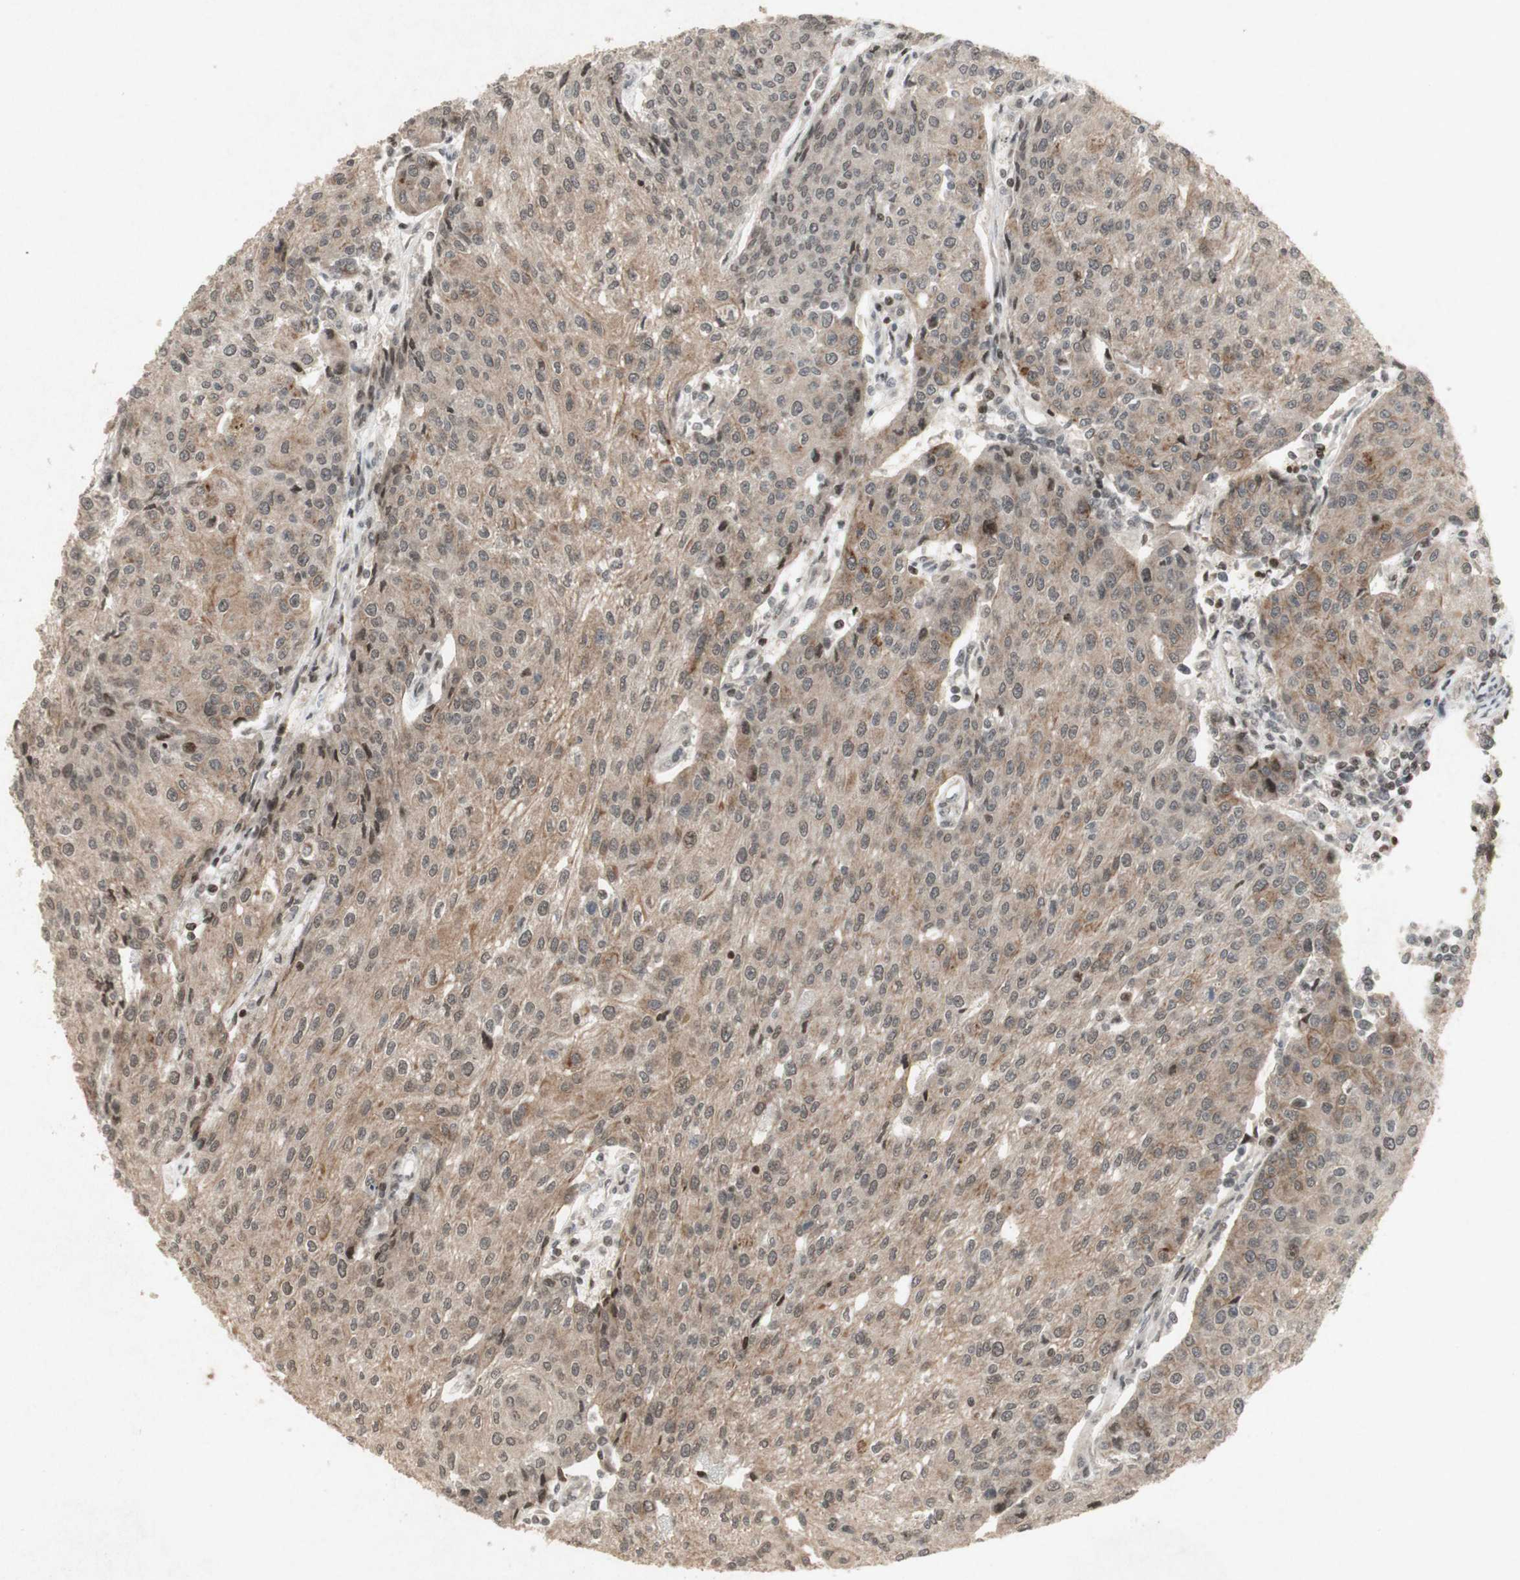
{"staining": {"intensity": "weak", "quantity": ">75%", "location": "cytoplasmic/membranous"}, "tissue": "urothelial cancer", "cell_type": "Tumor cells", "image_type": "cancer", "snomed": [{"axis": "morphology", "description": "Urothelial carcinoma, High grade"}, {"axis": "topography", "description": "Urinary bladder"}], "caption": "The immunohistochemical stain highlights weak cytoplasmic/membranous expression in tumor cells of urothelial cancer tissue. The protein is stained brown, and the nuclei are stained in blue (DAB IHC with brightfield microscopy, high magnification).", "gene": "PLXNA1", "patient": {"sex": "female", "age": 85}}